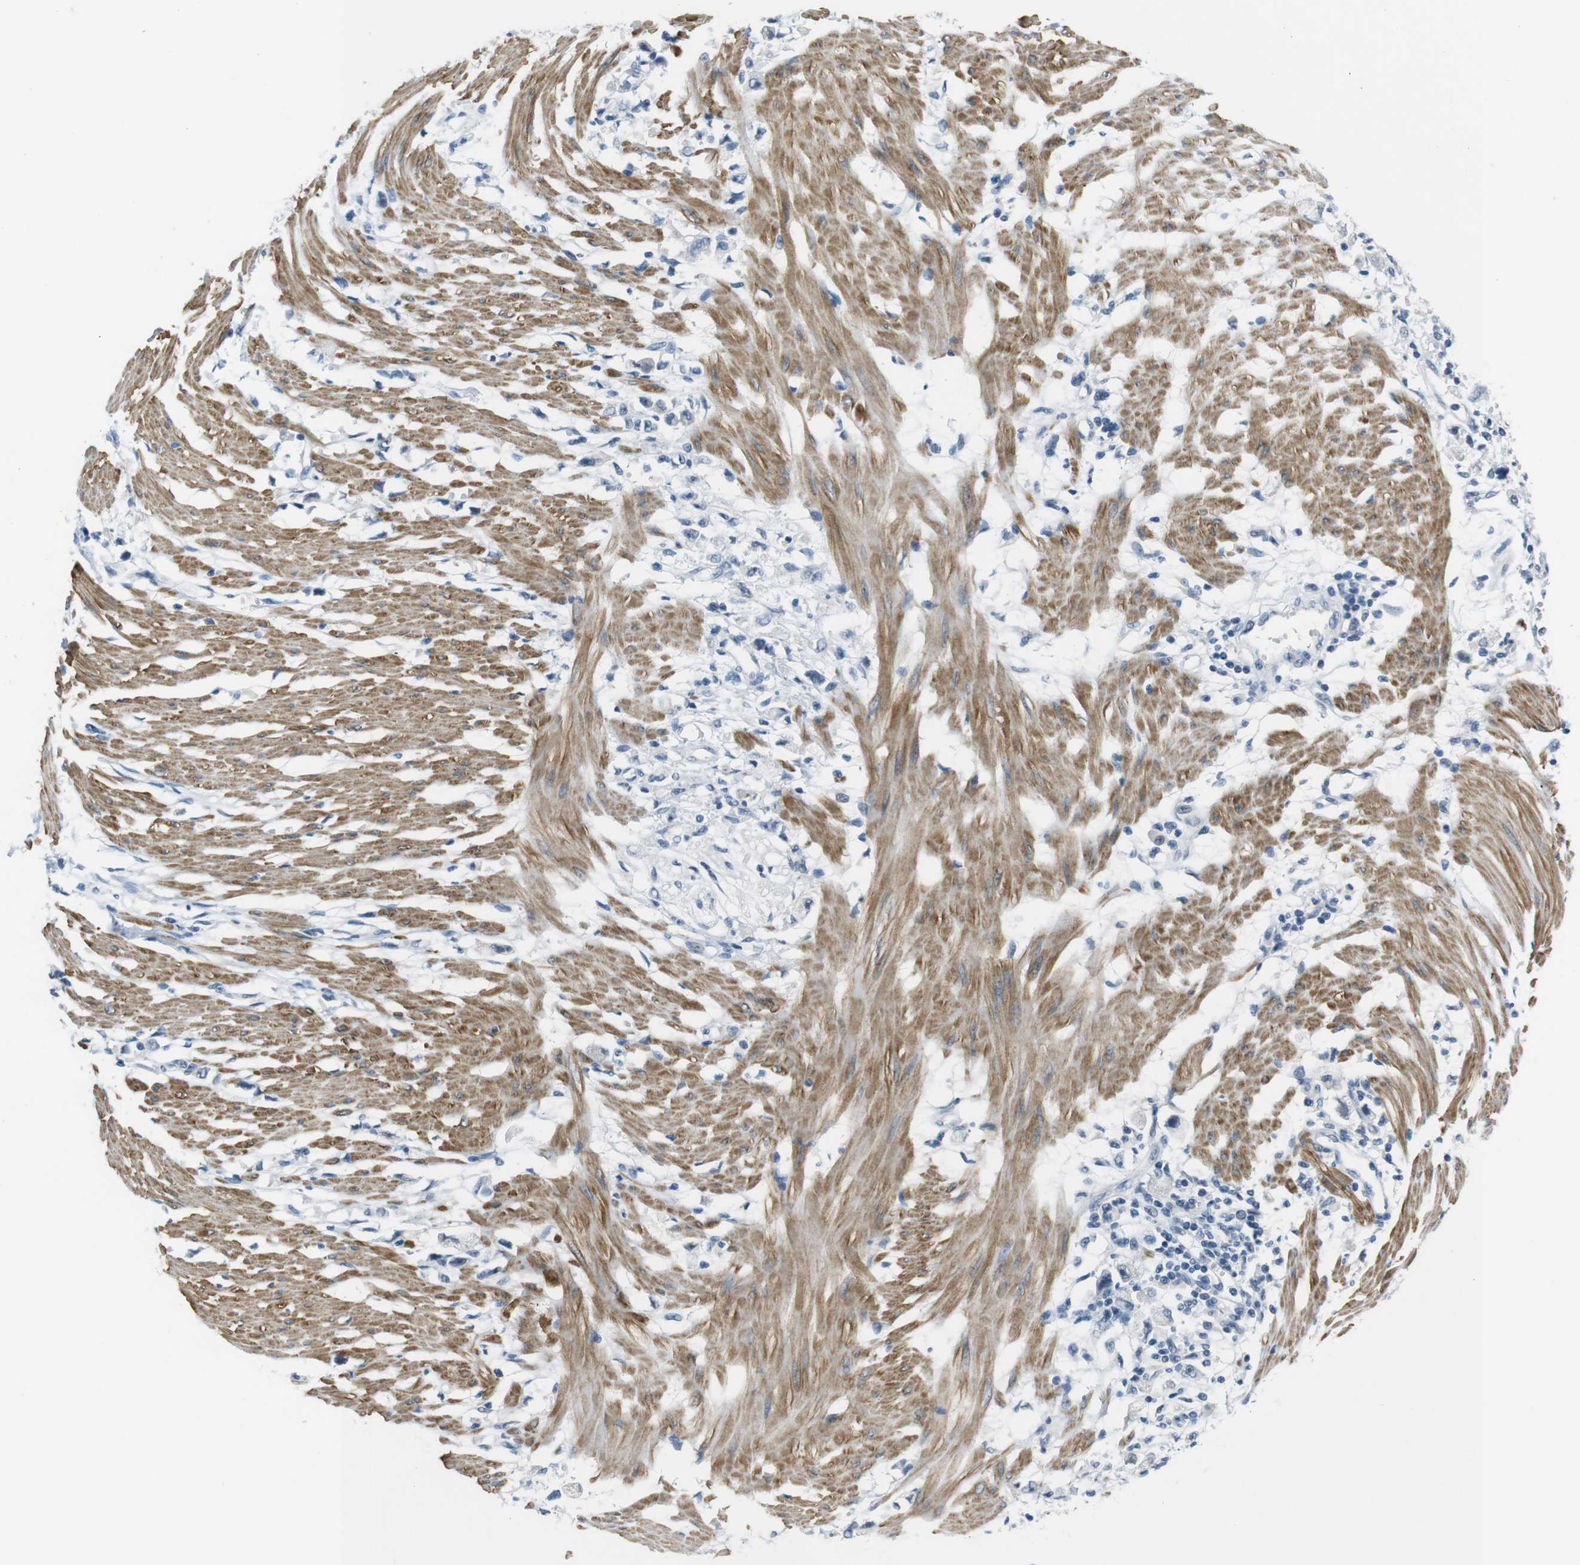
{"staining": {"intensity": "negative", "quantity": "none", "location": "none"}, "tissue": "stomach cancer", "cell_type": "Tumor cells", "image_type": "cancer", "snomed": [{"axis": "morphology", "description": "Adenocarcinoma, NOS"}, {"axis": "topography", "description": "Stomach"}], "caption": "DAB immunohistochemical staining of stomach cancer exhibits no significant staining in tumor cells.", "gene": "HRH2", "patient": {"sex": "female", "age": 59}}